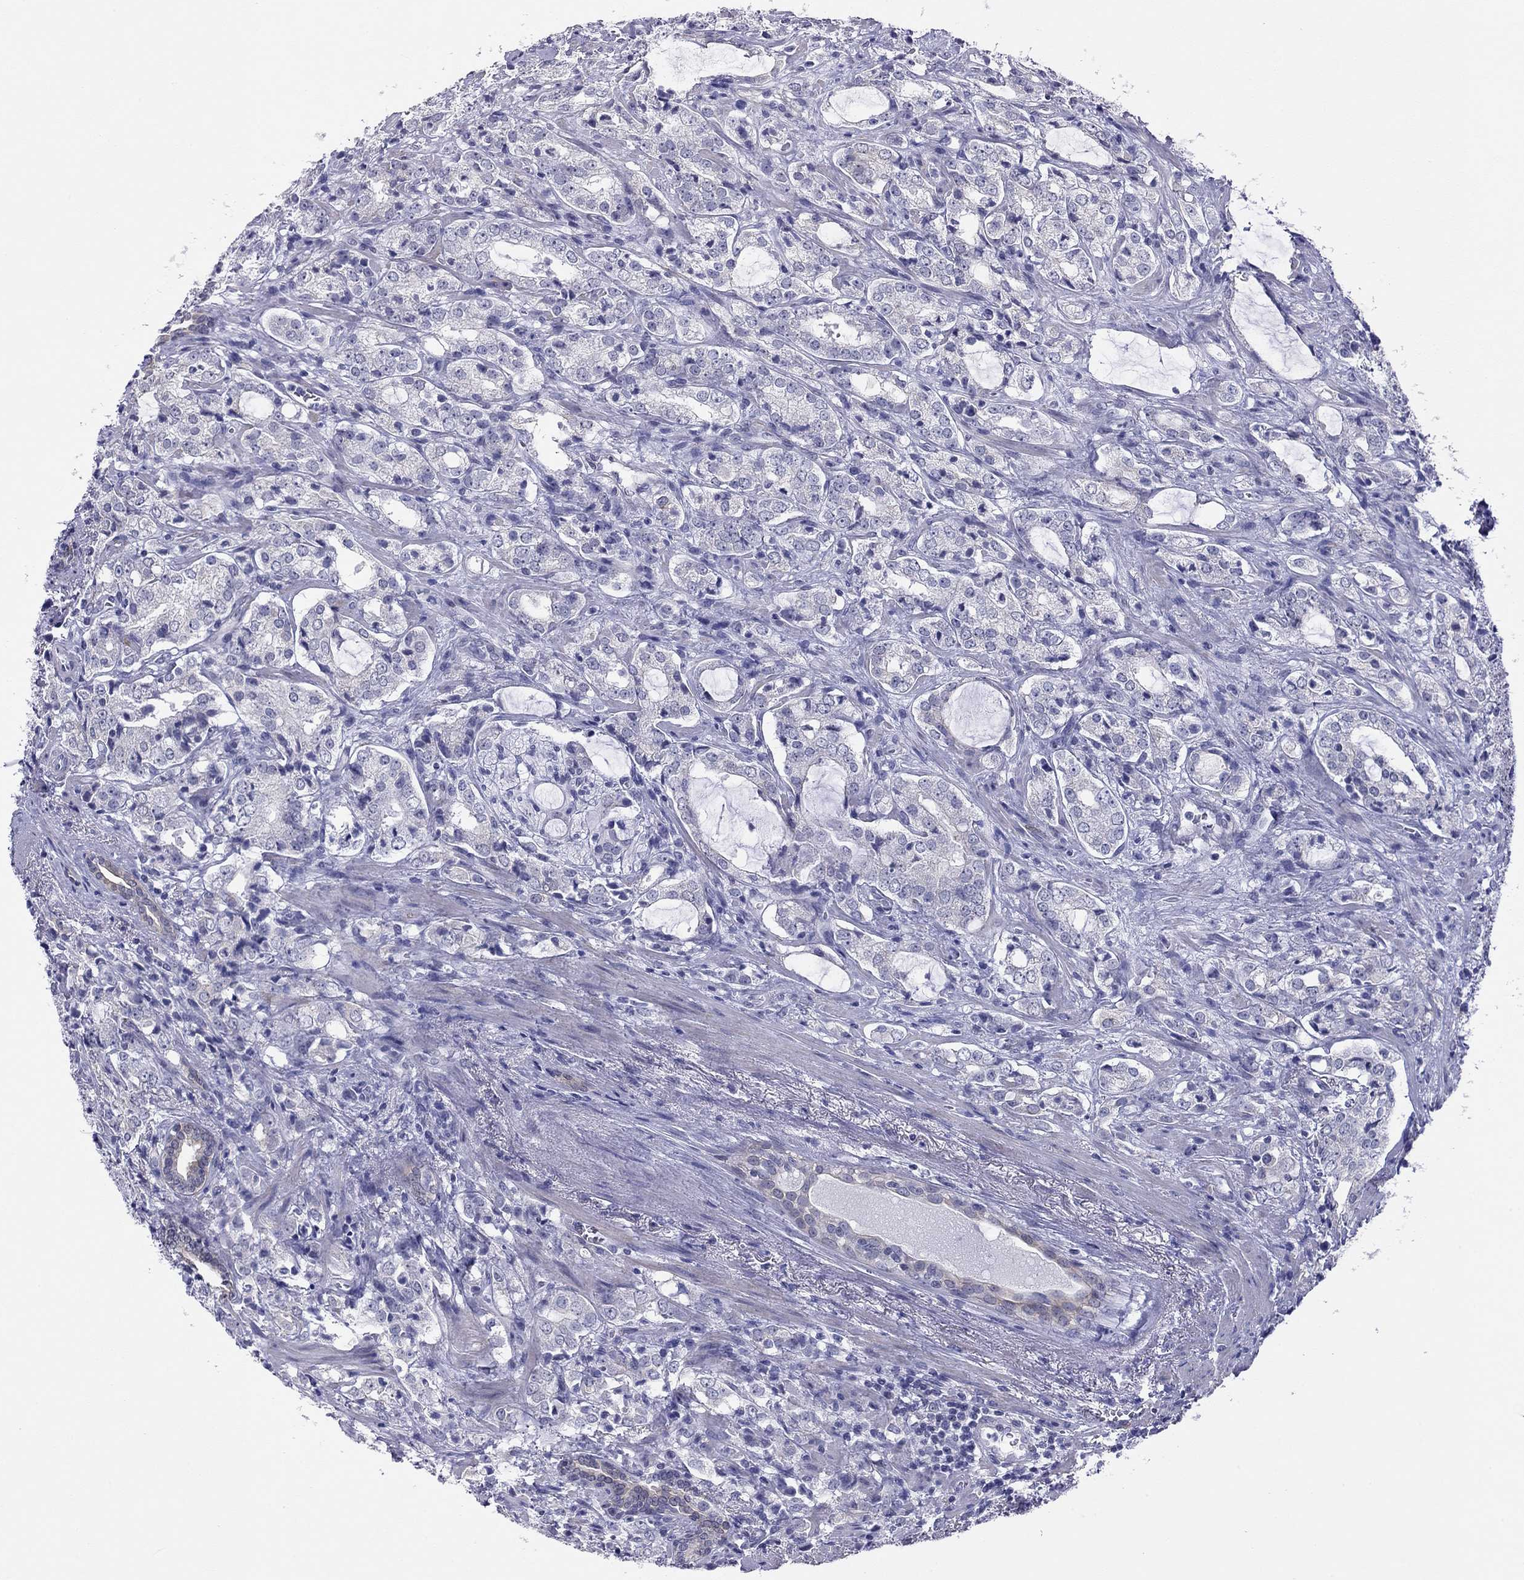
{"staining": {"intensity": "negative", "quantity": "none", "location": "none"}, "tissue": "prostate cancer", "cell_type": "Tumor cells", "image_type": "cancer", "snomed": [{"axis": "morphology", "description": "Adenocarcinoma, NOS"}, {"axis": "topography", "description": "Prostate"}], "caption": "DAB immunohistochemical staining of prostate cancer demonstrates no significant staining in tumor cells.", "gene": "MYMX", "patient": {"sex": "male", "age": 66}}